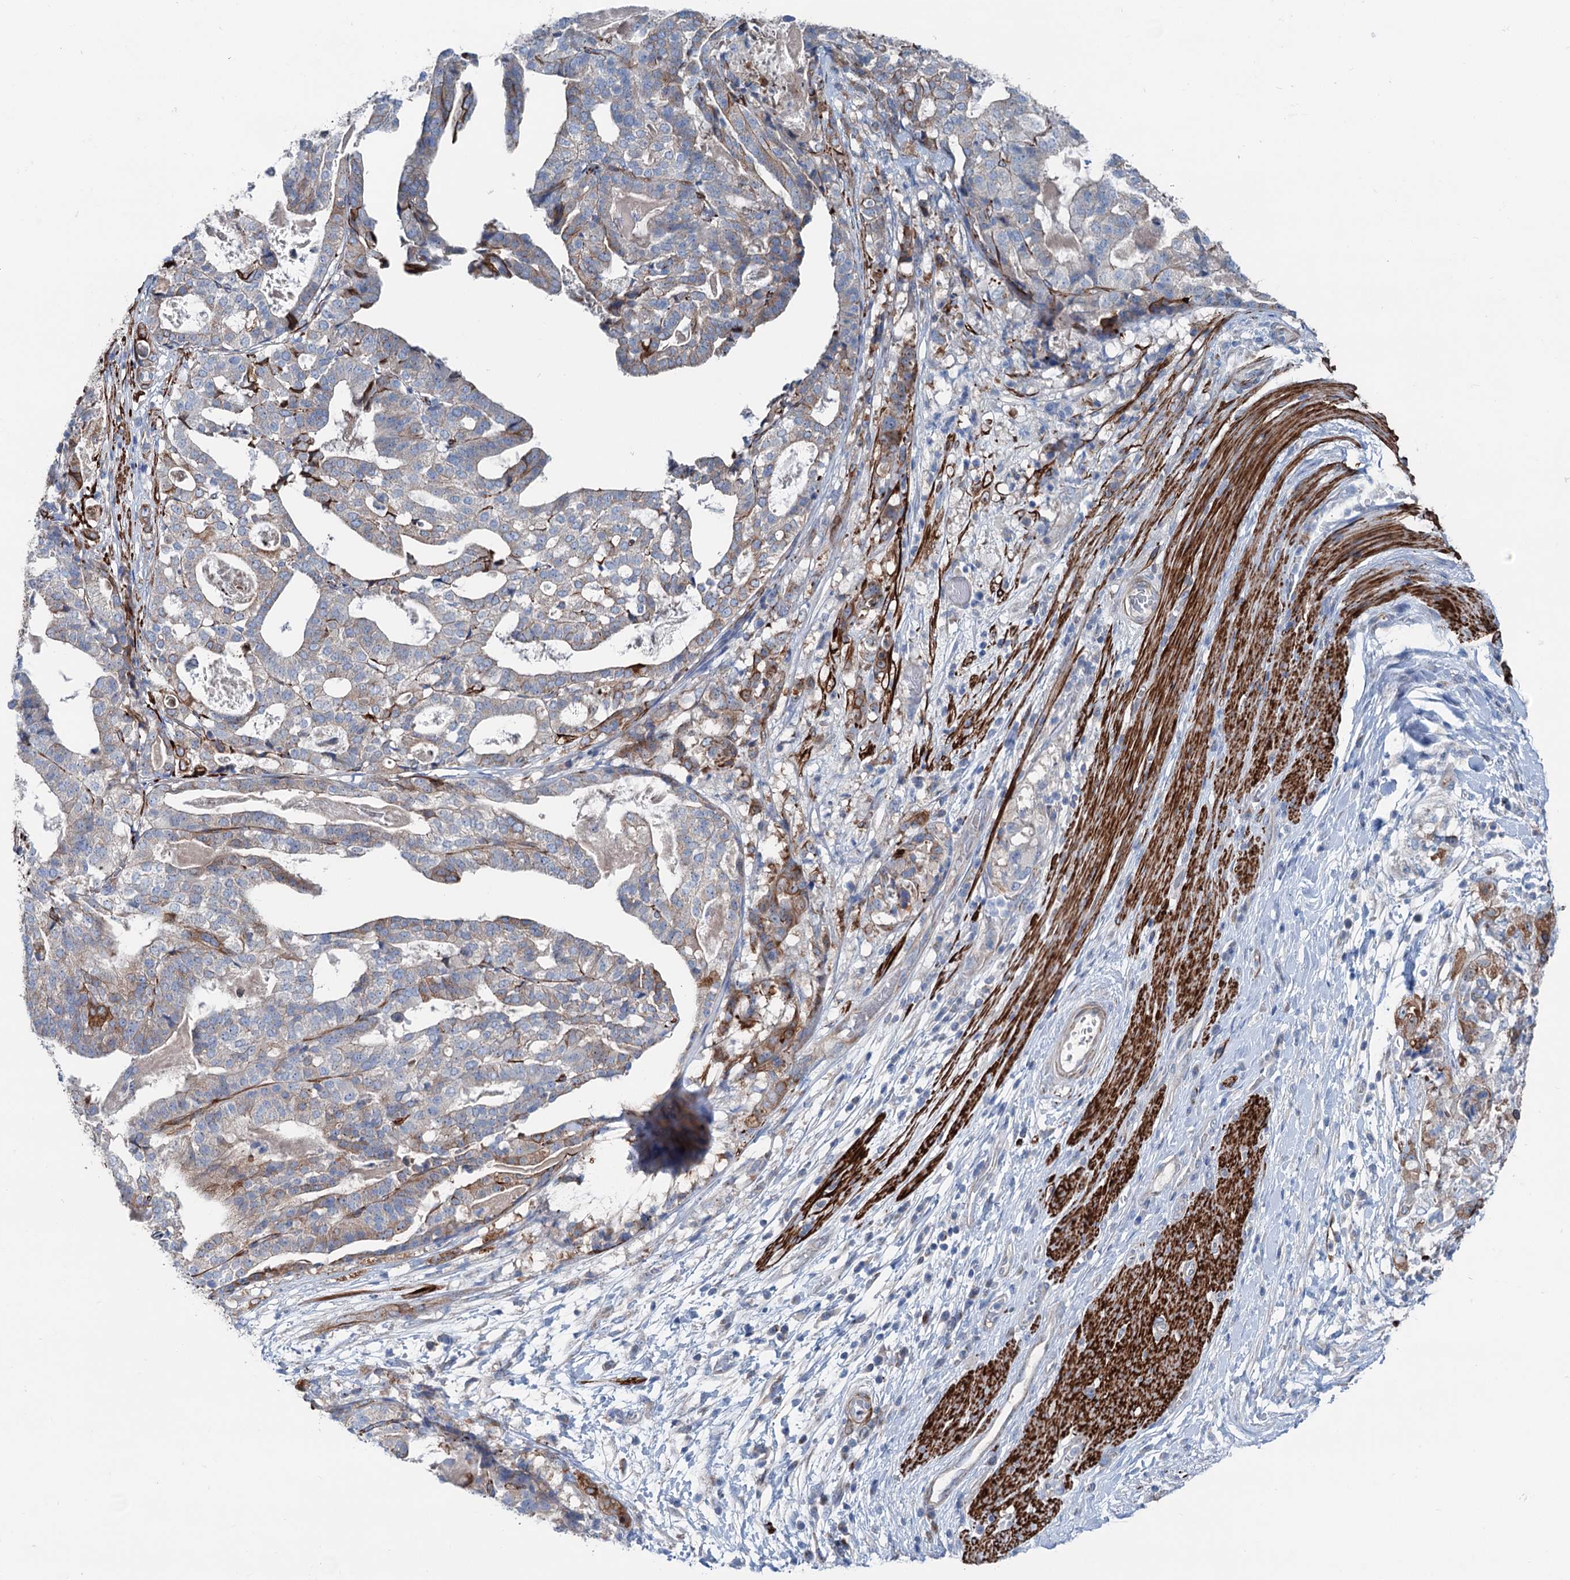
{"staining": {"intensity": "weak", "quantity": "<25%", "location": "cytoplasmic/membranous"}, "tissue": "stomach cancer", "cell_type": "Tumor cells", "image_type": "cancer", "snomed": [{"axis": "morphology", "description": "Adenocarcinoma, NOS"}, {"axis": "topography", "description": "Stomach"}], "caption": "DAB immunohistochemical staining of human stomach adenocarcinoma exhibits no significant staining in tumor cells.", "gene": "CALCOCO1", "patient": {"sex": "male", "age": 48}}